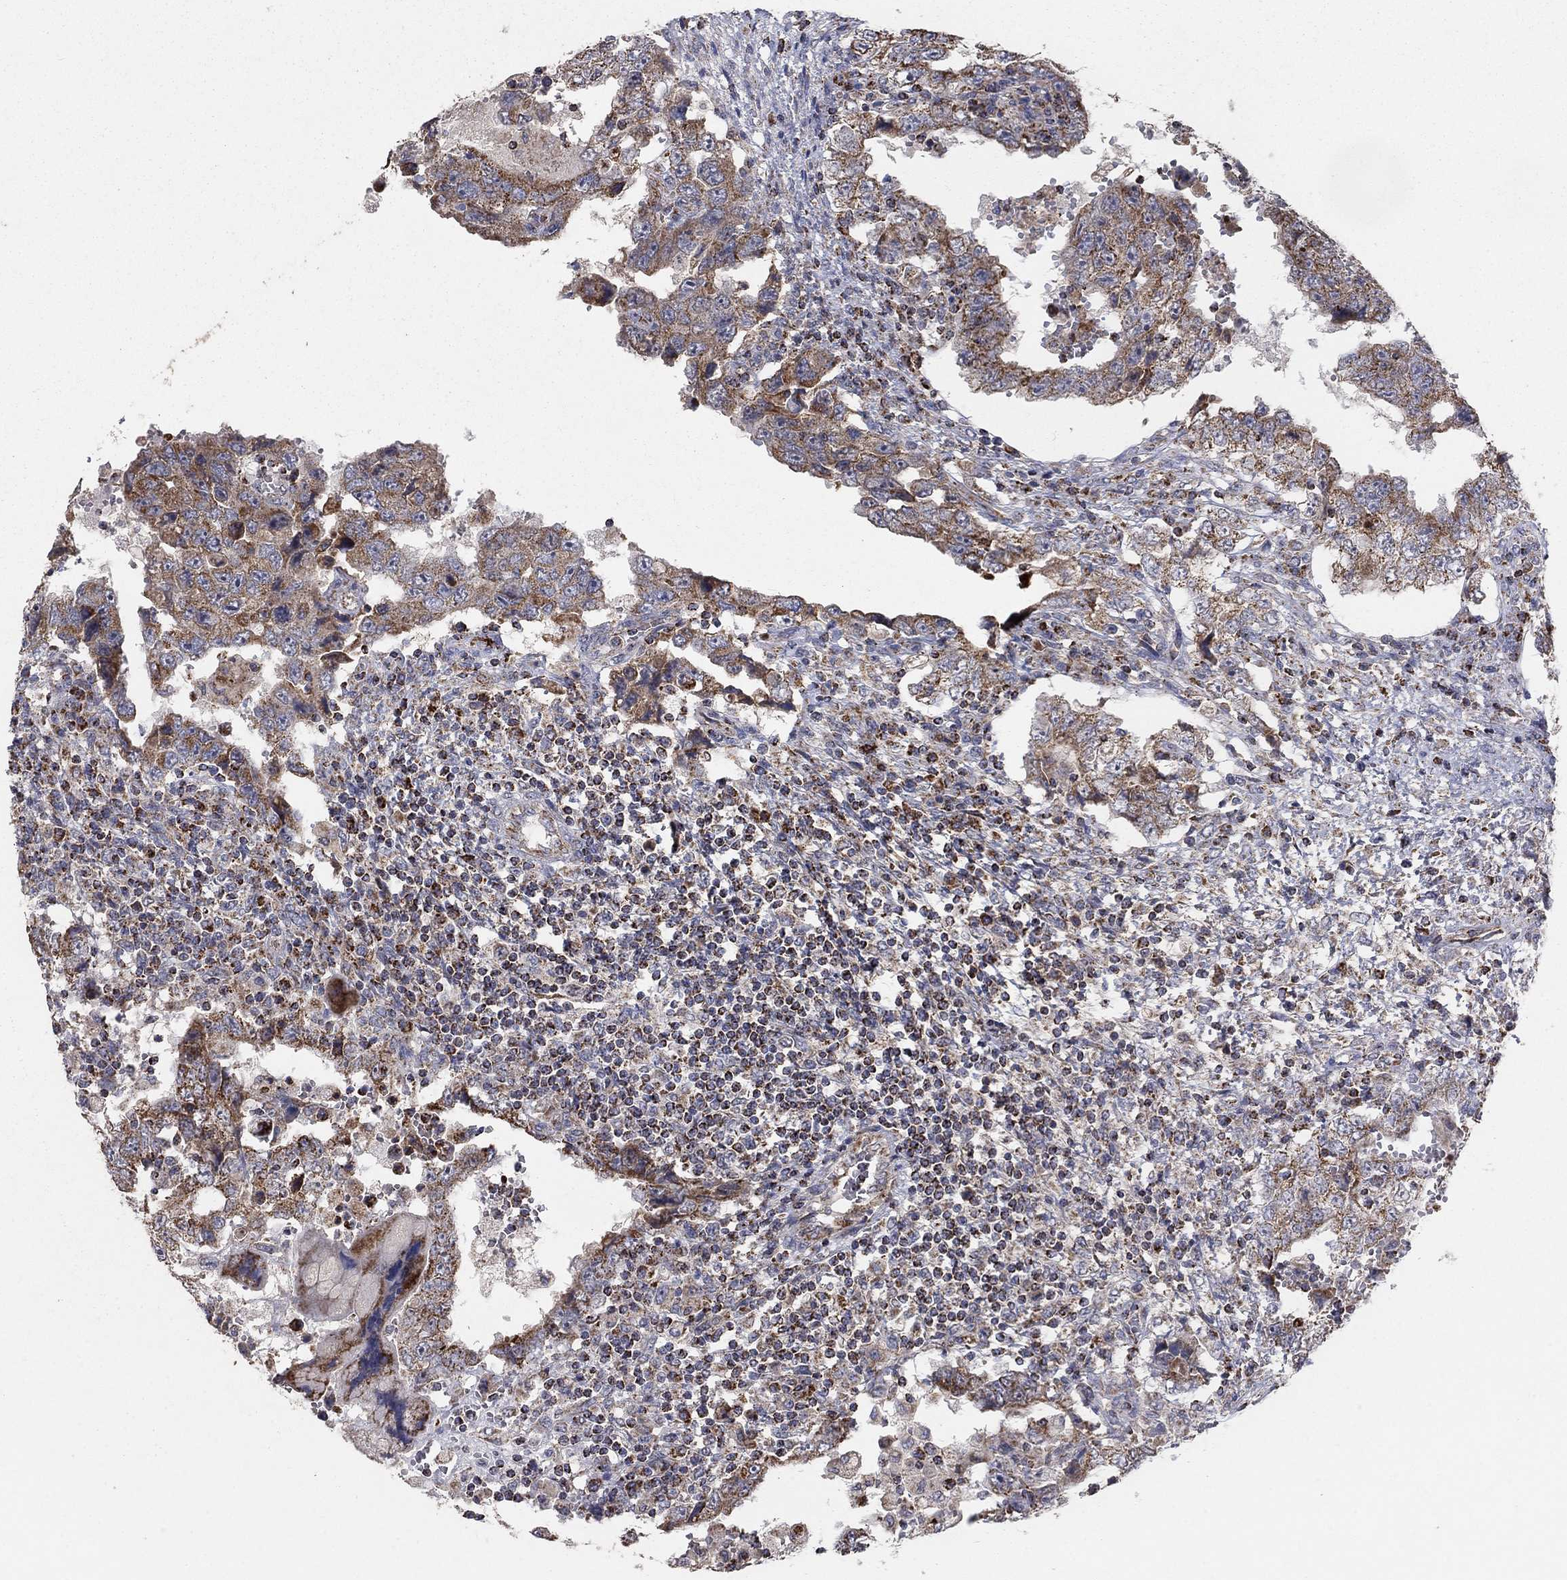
{"staining": {"intensity": "moderate", "quantity": "25%-75%", "location": "cytoplasmic/membranous"}, "tissue": "testis cancer", "cell_type": "Tumor cells", "image_type": "cancer", "snomed": [{"axis": "morphology", "description": "Carcinoma, Embryonal, NOS"}, {"axis": "topography", "description": "Testis"}], "caption": "Immunohistochemical staining of human testis cancer (embryonal carcinoma) reveals medium levels of moderate cytoplasmic/membranous protein expression in approximately 25%-75% of tumor cells.", "gene": "GPSM1", "patient": {"sex": "male", "age": 26}}